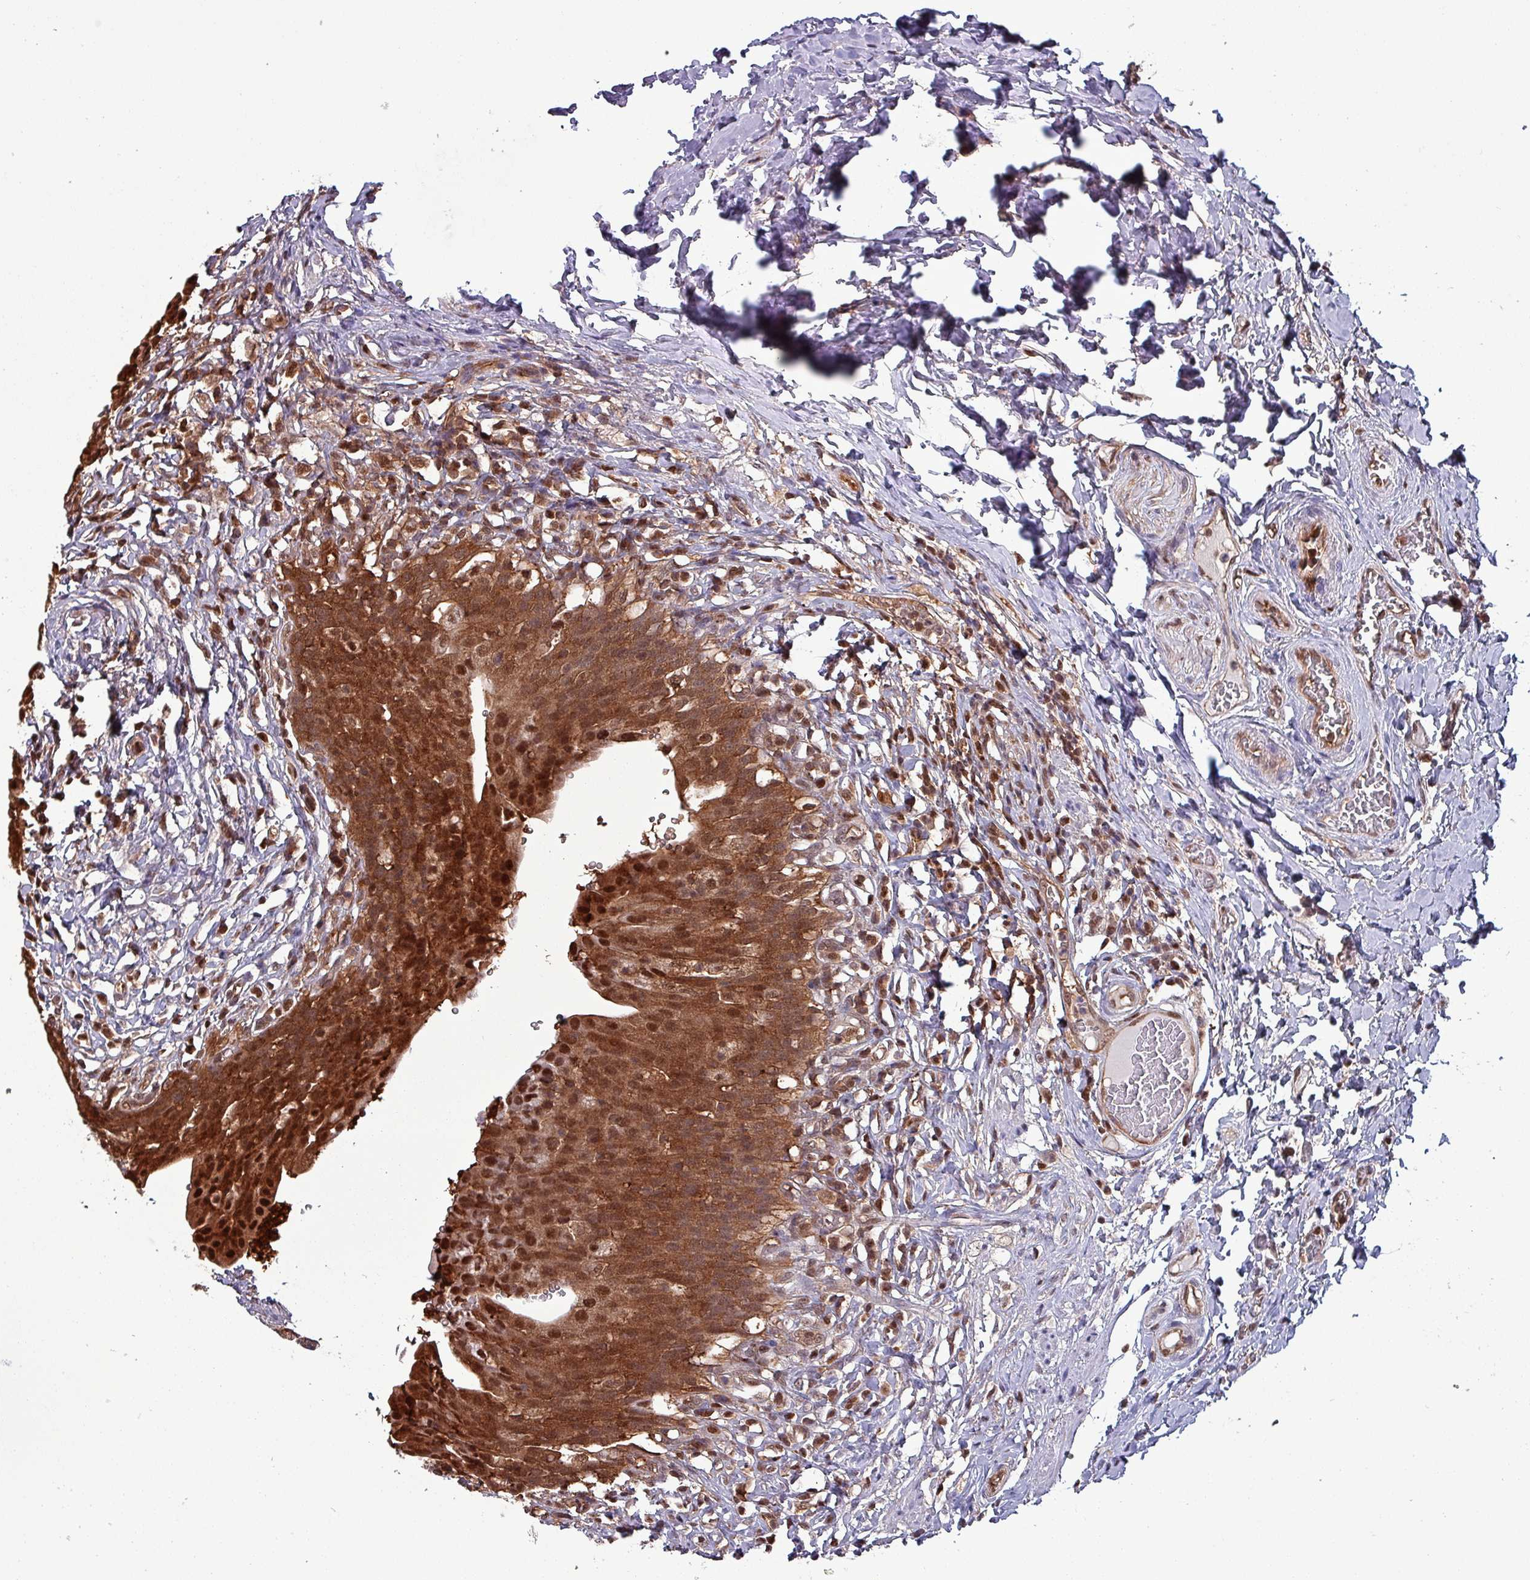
{"staining": {"intensity": "strong", "quantity": ">75%", "location": "cytoplasmic/membranous,nuclear"}, "tissue": "urinary bladder", "cell_type": "Urothelial cells", "image_type": "normal", "snomed": [{"axis": "morphology", "description": "Normal tissue, NOS"}, {"axis": "morphology", "description": "Inflammation, NOS"}, {"axis": "topography", "description": "Urinary bladder"}], "caption": "IHC of unremarkable human urinary bladder demonstrates high levels of strong cytoplasmic/membranous,nuclear positivity in approximately >75% of urothelial cells.", "gene": "PSMB8", "patient": {"sex": "male", "age": 64}}